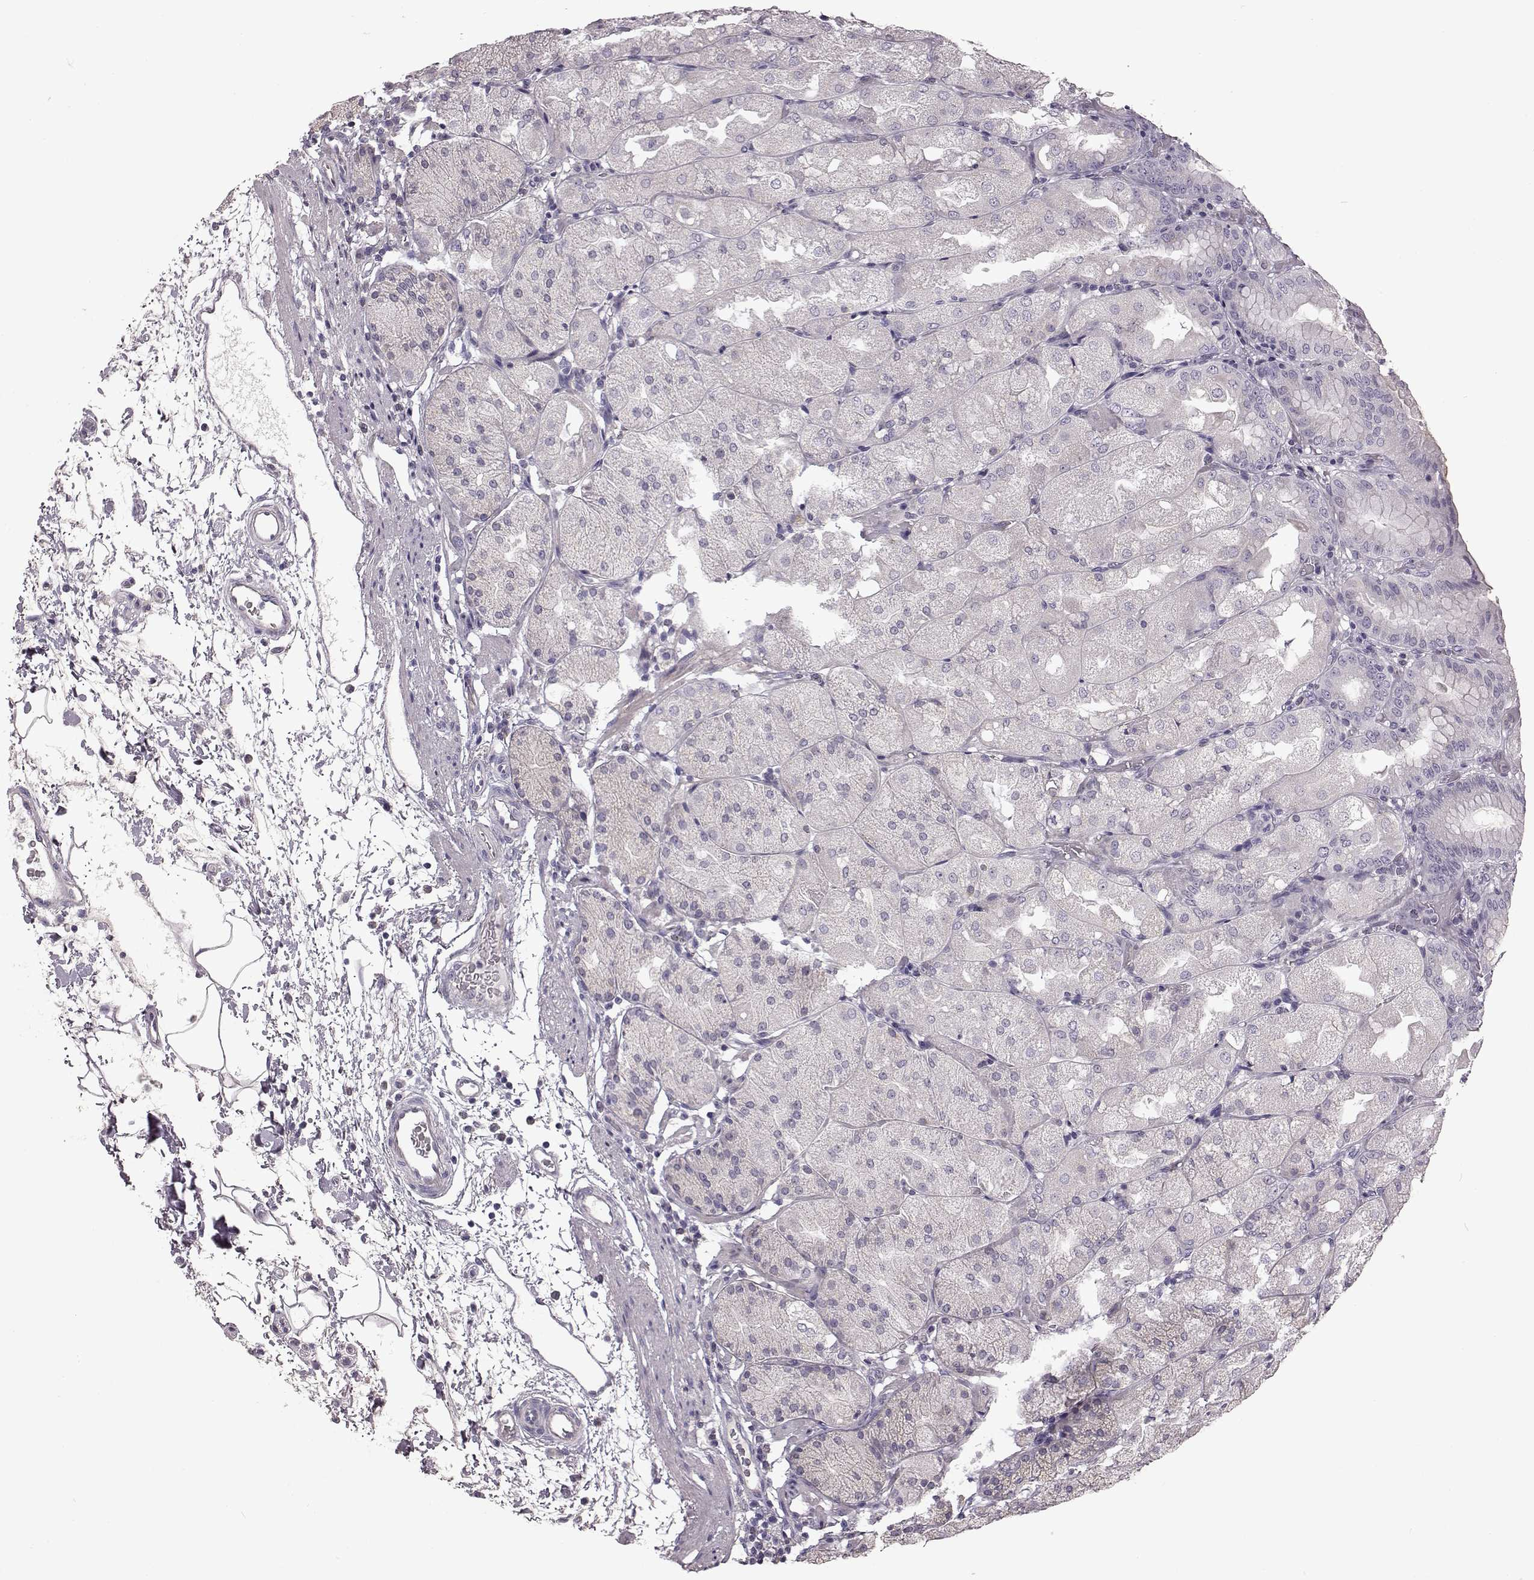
{"staining": {"intensity": "negative", "quantity": "none", "location": "none"}, "tissue": "stomach", "cell_type": "Glandular cells", "image_type": "normal", "snomed": [{"axis": "morphology", "description": "Normal tissue, NOS"}, {"axis": "topography", "description": "Stomach, upper"}, {"axis": "topography", "description": "Stomach"}, {"axis": "topography", "description": "Stomach, lower"}], "caption": "The image shows no staining of glandular cells in normal stomach.", "gene": "B3GNT6", "patient": {"sex": "male", "age": 62}}